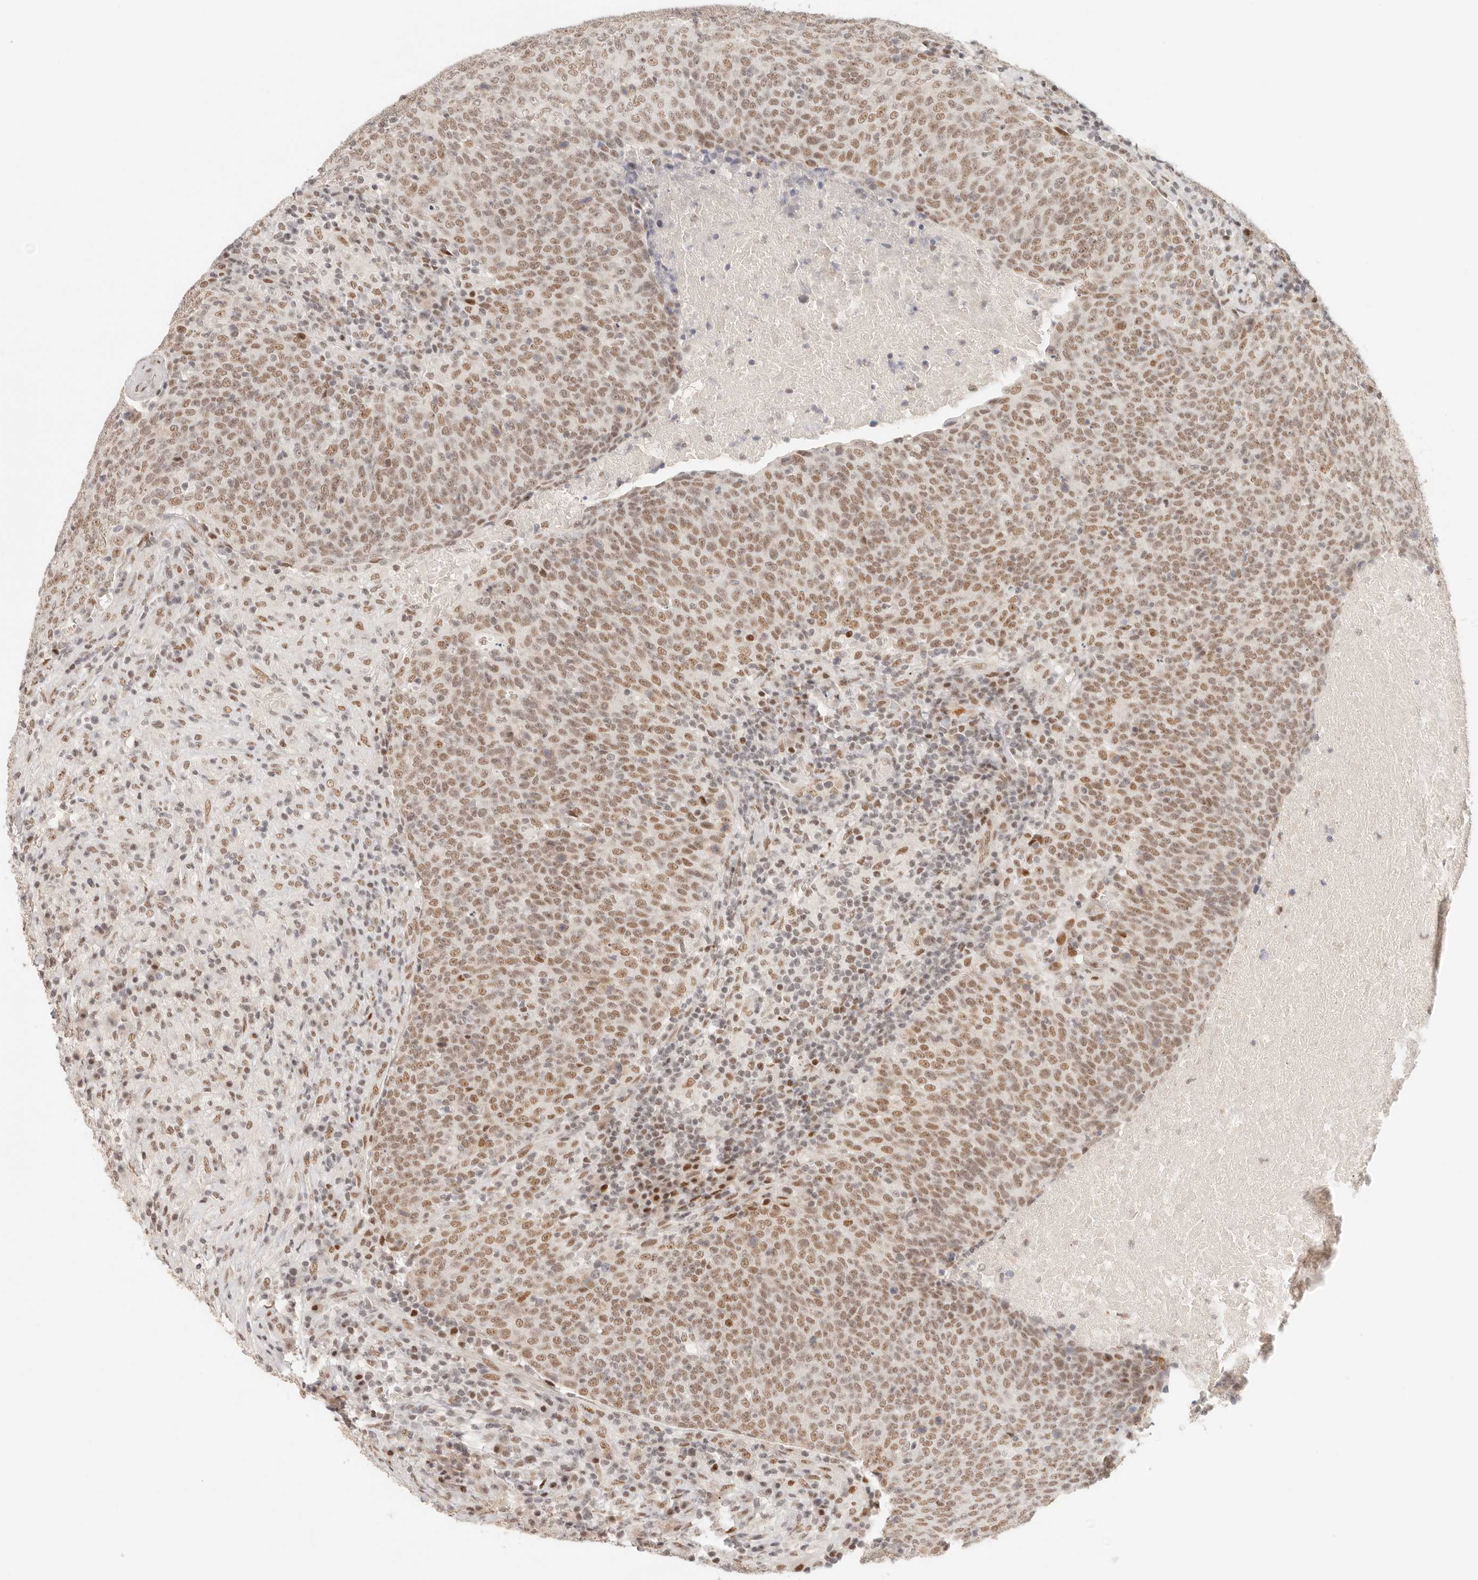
{"staining": {"intensity": "moderate", "quantity": ">75%", "location": "nuclear"}, "tissue": "head and neck cancer", "cell_type": "Tumor cells", "image_type": "cancer", "snomed": [{"axis": "morphology", "description": "Squamous cell carcinoma, NOS"}, {"axis": "morphology", "description": "Squamous cell carcinoma, metastatic, NOS"}, {"axis": "topography", "description": "Lymph node"}, {"axis": "topography", "description": "Head-Neck"}], "caption": "Protein staining of head and neck cancer tissue exhibits moderate nuclear expression in about >75% of tumor cells. The staining was performed using DAB (3,3'-diaminobenzidine) to visualize the protein expression in brown, while the nuclei were stained in blue with hematoxylin (Magnification: 20x).", "gene": "HOXC5", "patient": {"sex": "male", "age": 62}}